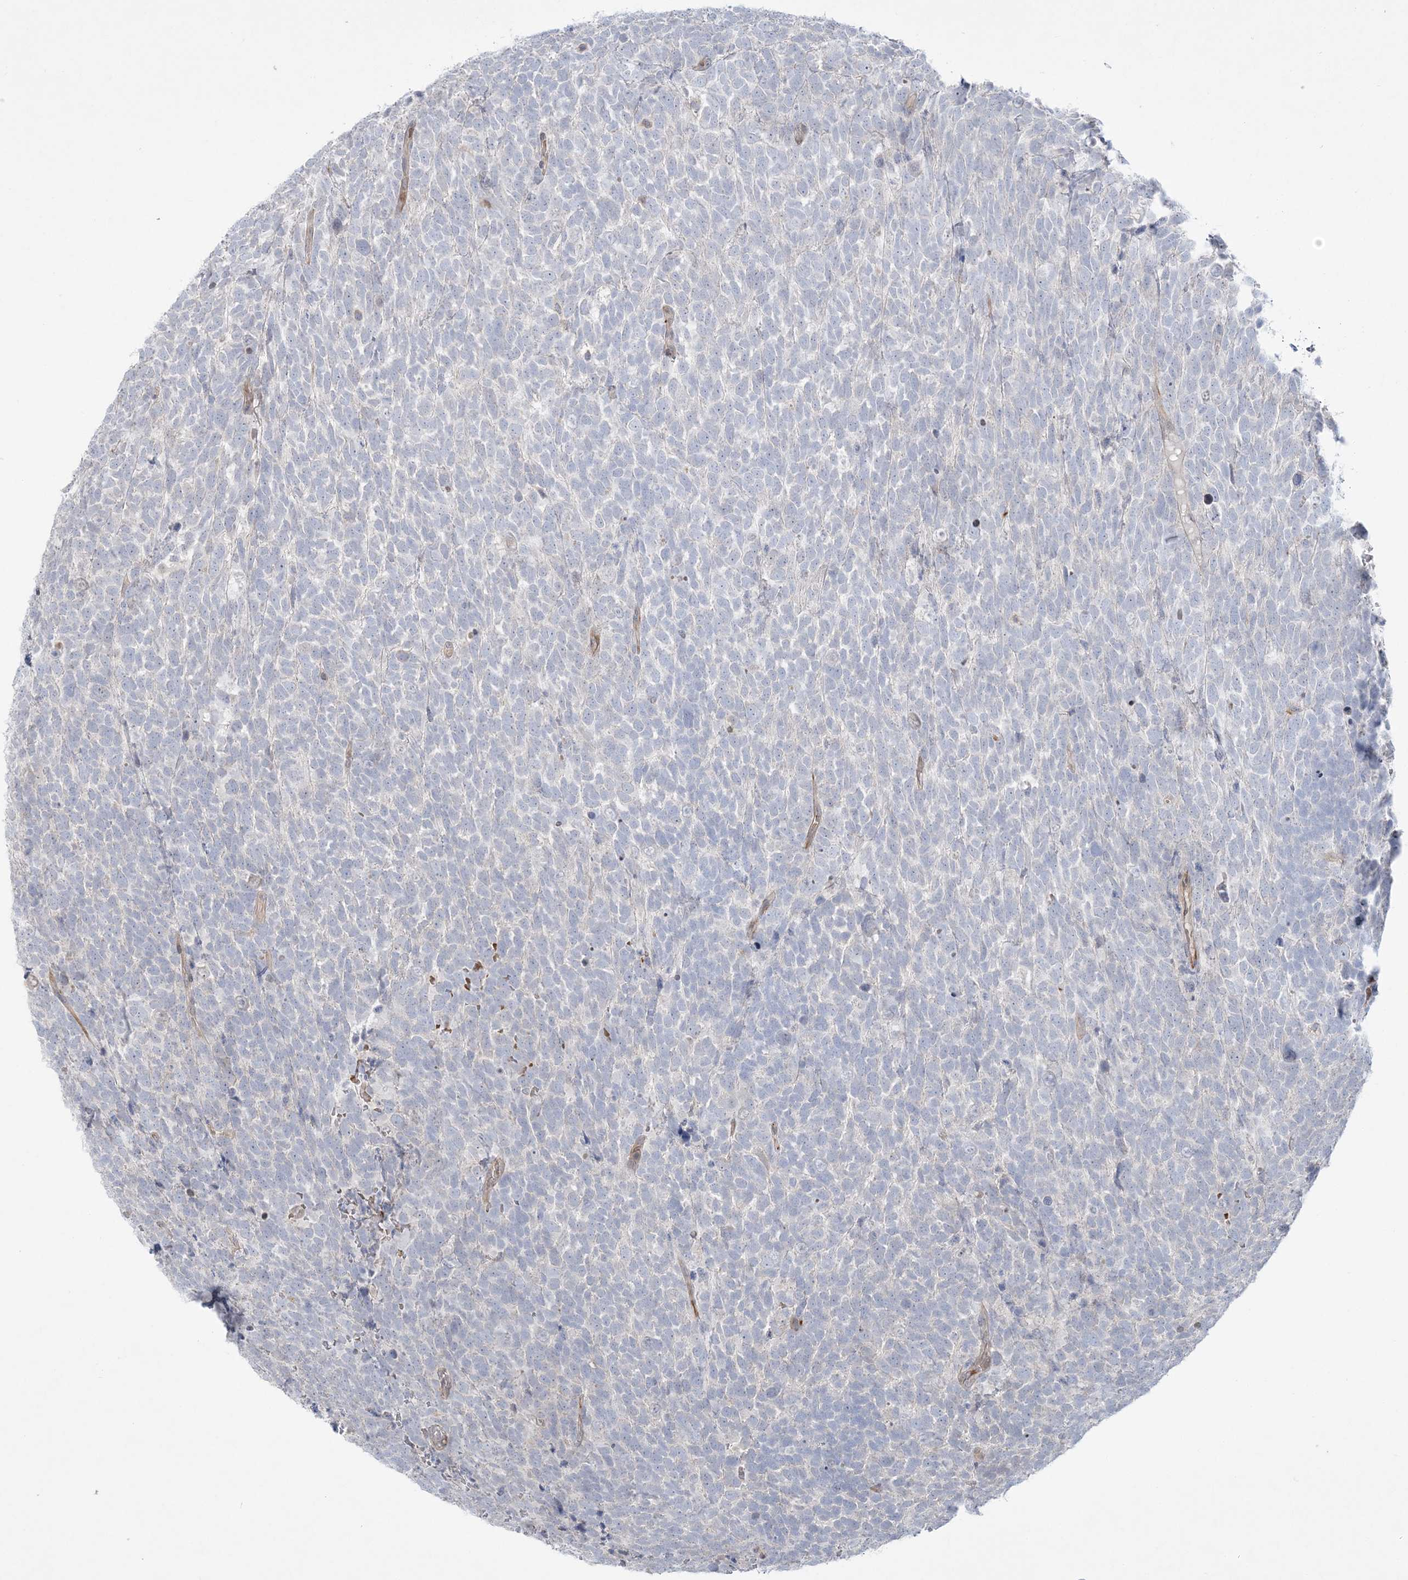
{"staining": {"intensity": "negative", "quantity": "none", "location": "none"}, "tissue": "urothelial cancer", "cell_type": "Tumor cells", "image_type": "cancer", "snomed": [{"axis": "morphology", "description": "Urothelial carcinoma, High grade"}, {"axis": "topography", "description": "Urinary bladder"}], "caption": "Tumor cells are negative for brown protein staining in high-grade urothelial carcinoma.", "gene": "INPP1", "patient": {"sex": "female", "age": 82}}